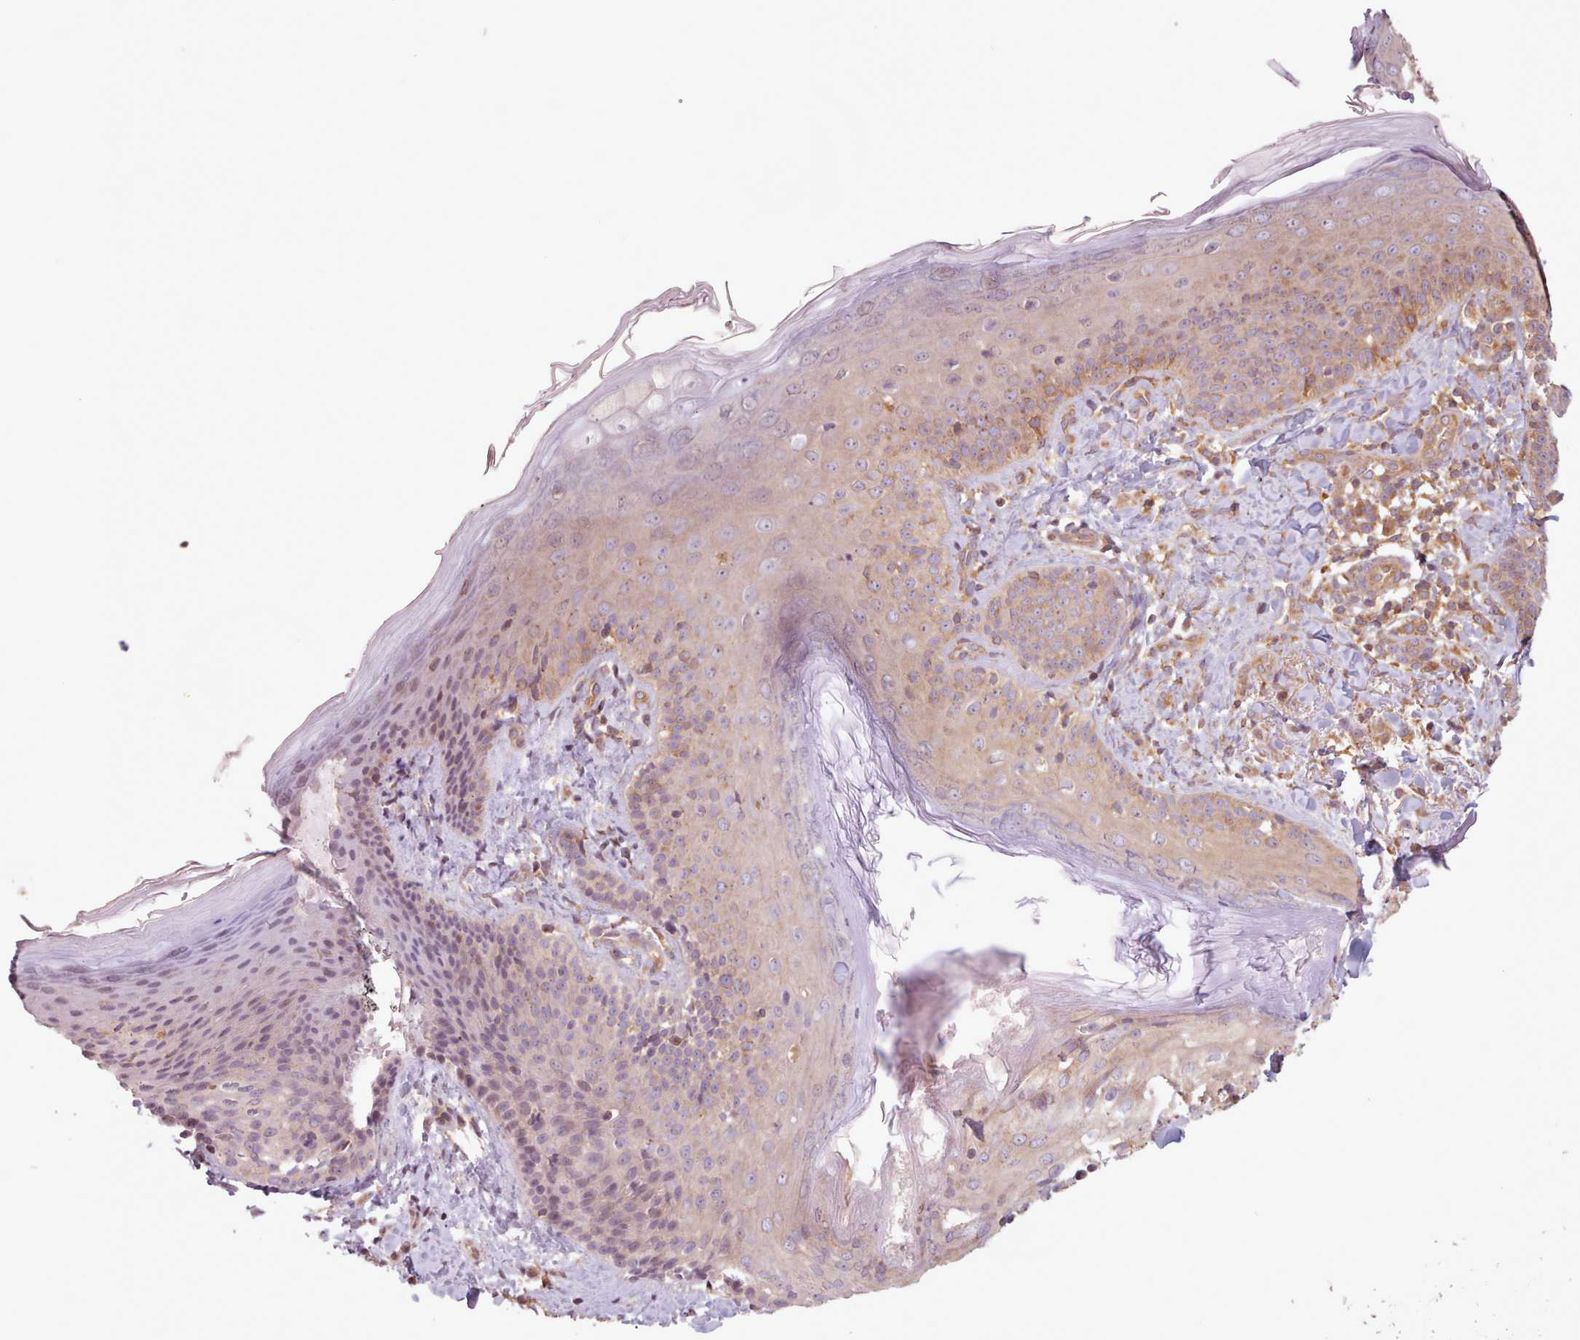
{"staining": {"intensity": "moderate", "quantity": ">75%", "location": "cytoplasmic/membranous"}, "tissue": "skin", "cell_type": "Fibroblasts", "image_type": "normal", "snomed": [{"axis": "morphology", "description": "Normal tissue, NOS"}, {"axis": "topography", "description": "Skin"}], "caption": "Moderate cytoplasmic/membranous positivity is seen in approximately >75% of fibroblasts in unremarkable skin.", "gene": "WASHC2A", "patient": {"sex": "male", "age": 57}}